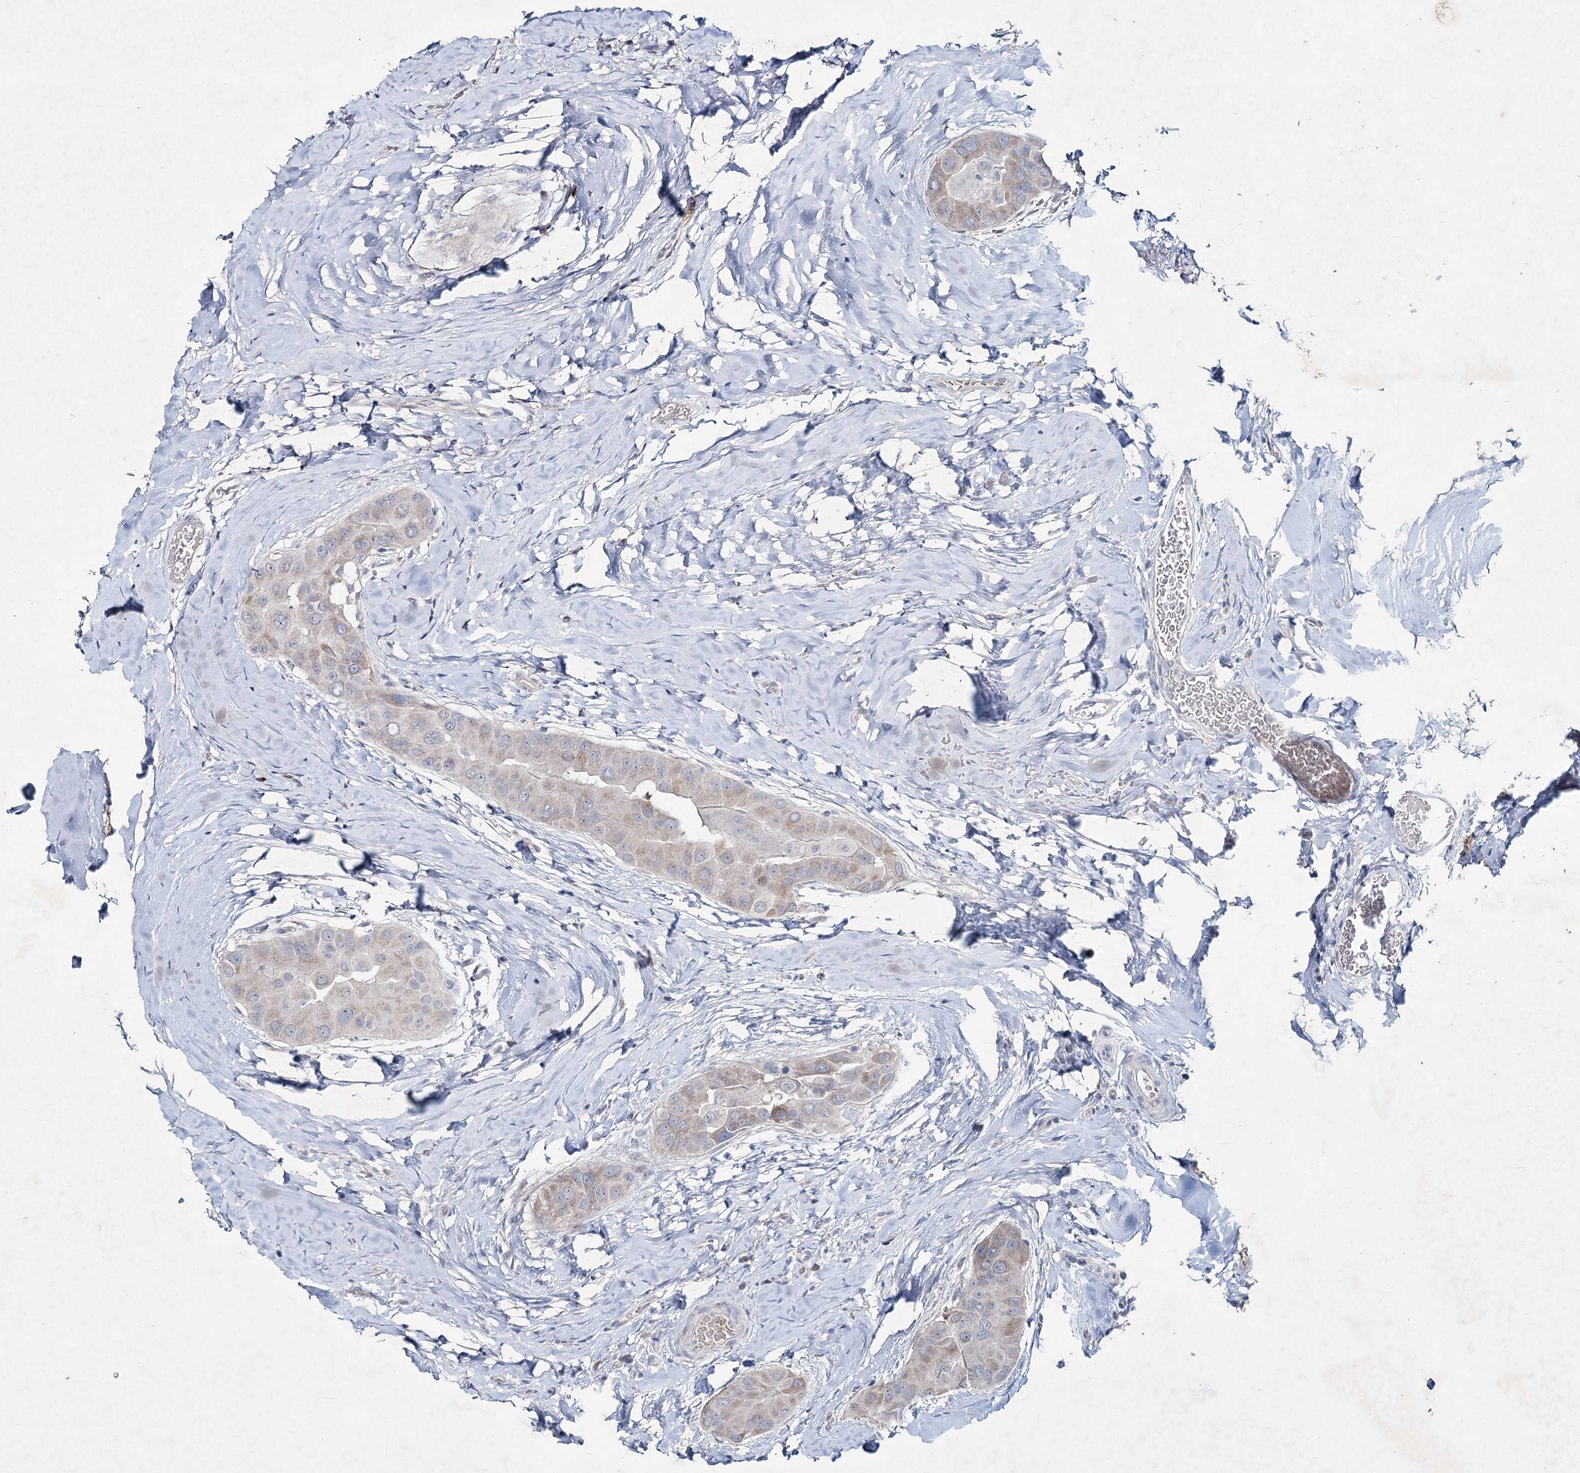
{"staining": {"intensity": "weak", "quantity": "25%-75%", "location": "cytoplasmic/membranous"}, "tissue": "thyroid cancer", "cell_type": "Tumor cells", "image_type": "cancer", "snomed": [{"axis": "morphology", "description": "Papillary adenocarcinoma, NOS"}, {"axis": "topography", "description": "Thyroid gland"}], "caption": "This micrograph displays IHC staining of human thyroid cancer (papillary adenocarcinoma), with low weak cytoplasmic/membranous staining in approximately 25%-75% of tumor cells.", "gene": "RFX6", "patient": {"sex": "male", "age": 33}}